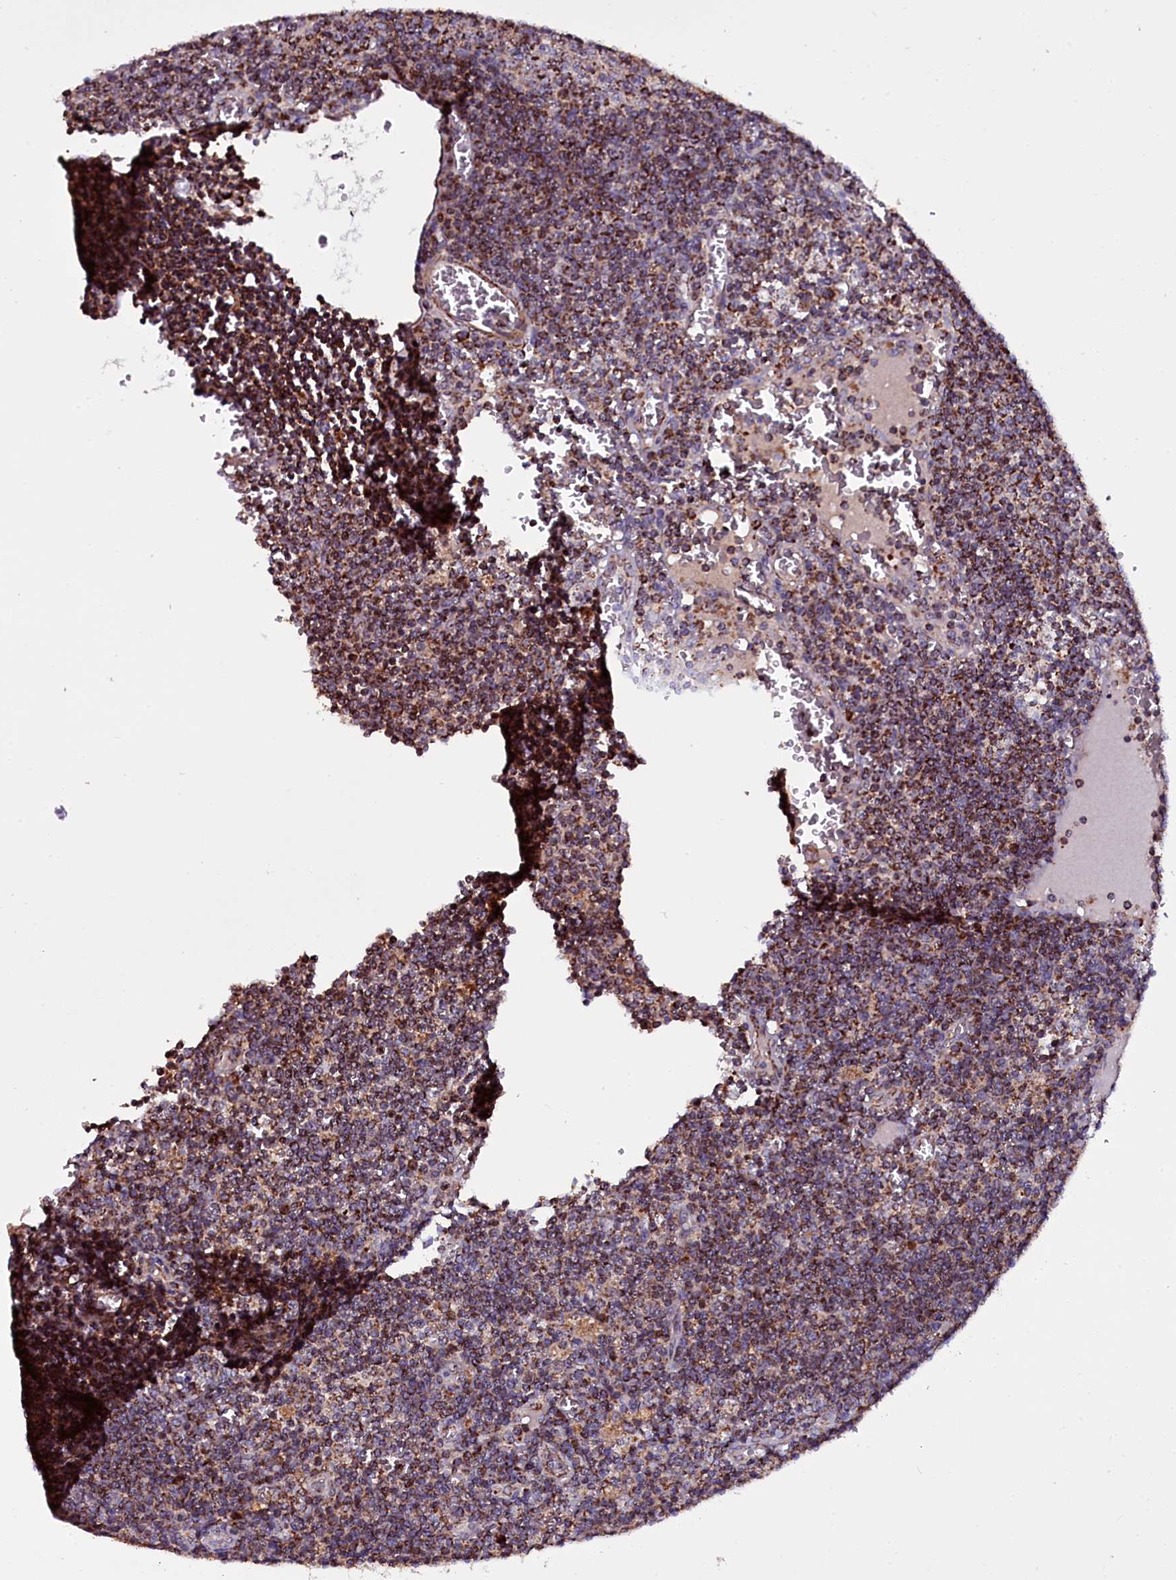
{"staining": {"intensity": "moderate", "quantity": "<25%", "location": "cytoplasmic/membranous"}, "tissue": "lymph node", "cell_type": "Germinal center cells", "image_type": "normal", "snomed": [{"axis": "morphology", "description": "Normal tissue, NOS"}, {"axis": "topography", "description": "Lymph node"}], "caption": "Brown immunohistochemical staining in normal human lymph node displays moderate cytoplasmic/membranous positivity in about <25% of germinal center cells. The staining was performed using DAB to visualize the protein expression in brown, while the nuclei were stained in blue with hematoxylin (Magnification: 20x).", "gene": "NAA80", "patient": {"sex": "female", "age": 73}}